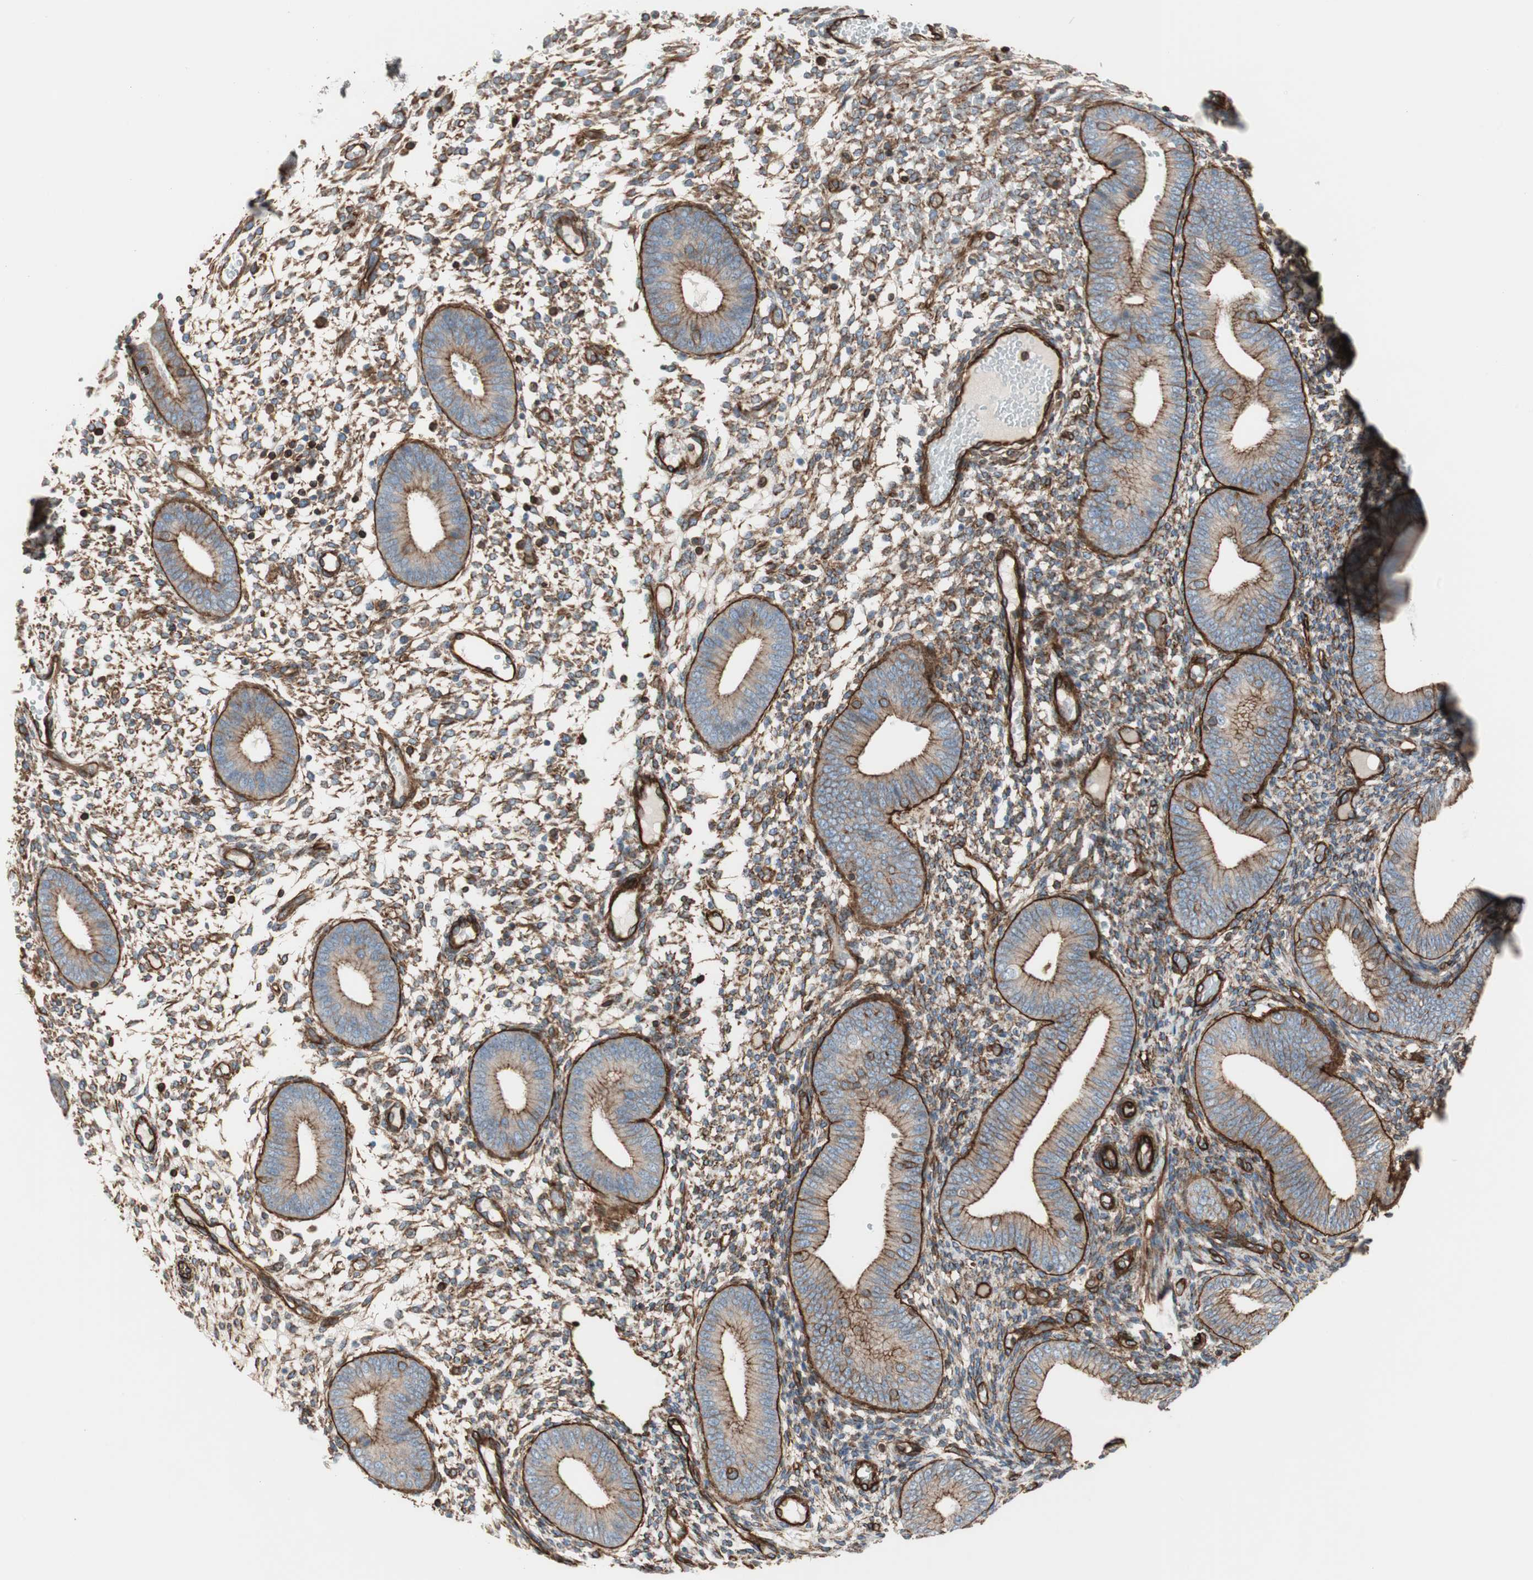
{"staining": {"intensity": "moderate", "quantity": ">75%", "location": "cytoplasmic/membranous"}, "tissue": "endometrium", "cell_type": "Cells in endometrial stroma", "image_type": "normal", "snomed": [{"axis": "morphology", "description": "Normal tissue, NOS"}, {"axis": "topography", "description": "Endometrium"}], "caption": "Protein staining of normal endometrium displays moderate cytoplasmic/membranous positivity in approximately >75% of cells in endometrial stroma. Using DAB (brown) and hematoxylin (blue) stains, captured at high magnification using brightfield microscopy.", "gene": "TCTA", "patient": {"sex": "female", "age": 42}}